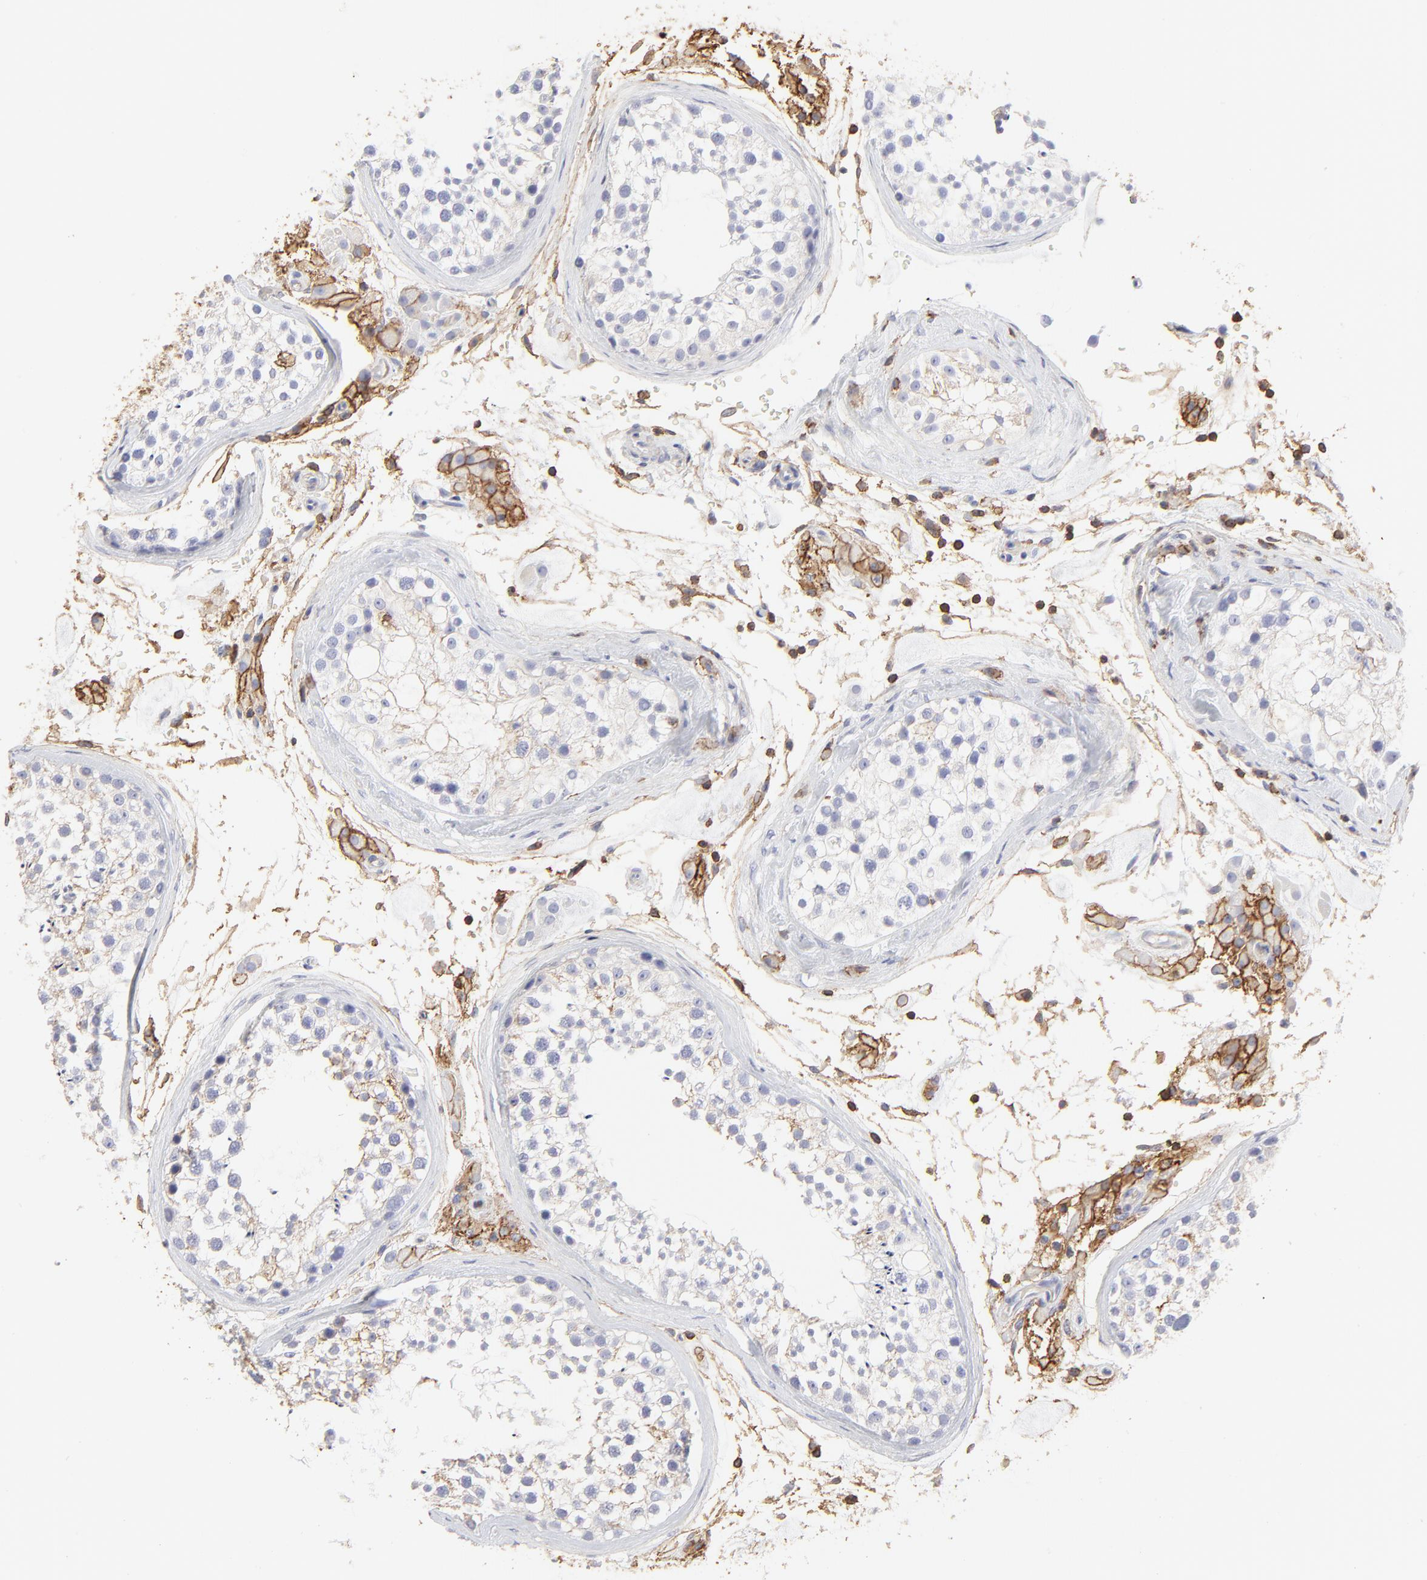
{"staining": {"intensity": "moderate", "quantity": "25%-75%", "location": "cytoplasmic/membranous"}, "tissue": "testis", "cell_type": "Cells in seminiferous ducts", "image_type": "normal", "snomed": [{"axis": "morphology", "description": "Normal tissue, NOS"}, {"axis": "topography", "description": "Testis"}], "caption": "Immunohistochemical staining of benign human testis displays moderate cytoplasmic/membranous protein staining in approximately 25%-75% of cells in seminiferous ducts.", "gene": "ANXA6", "patient": {"sex": "male", "age": 46}}